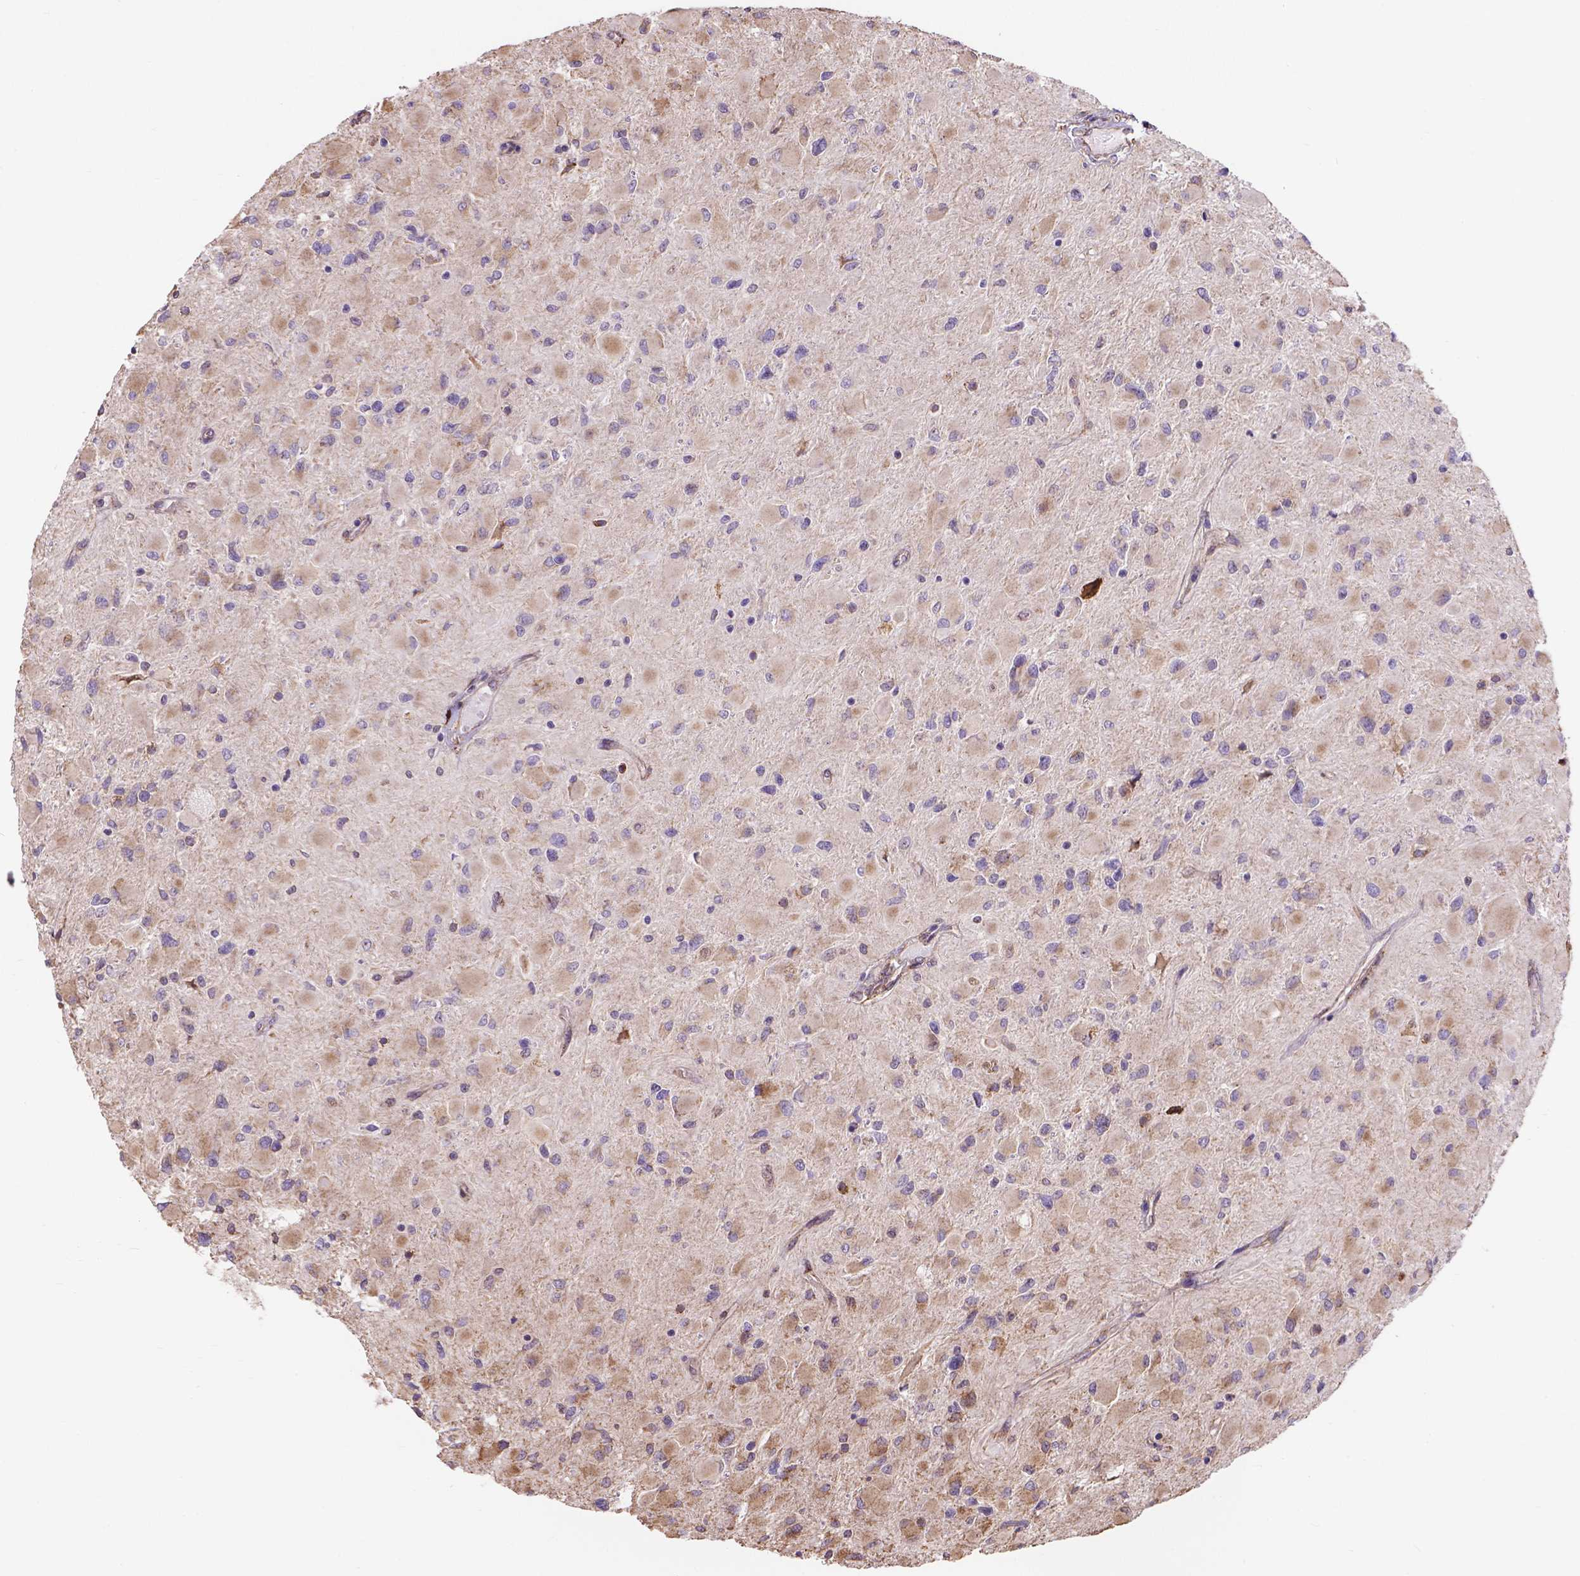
{"staining": {"intensity": "negative", "quantity": "none", "location": "none"}, "tissue": "glioma", "cell_type": "Tumor cells", "image_type": "cancer", "snomed": [{"axis": "morphology", "description": "Glioma, malignant, High grade"}, {"axis": "topography", "description": "Cerebral cortex"}], "caption": "Immunohistochemistry (IHC) micrograph of malignant high-grade glioma stained for a protein (brown), which displays no expression in tumor cells.", "gene": "IPO11", "patient": {"sex": "female", "age": 36}}